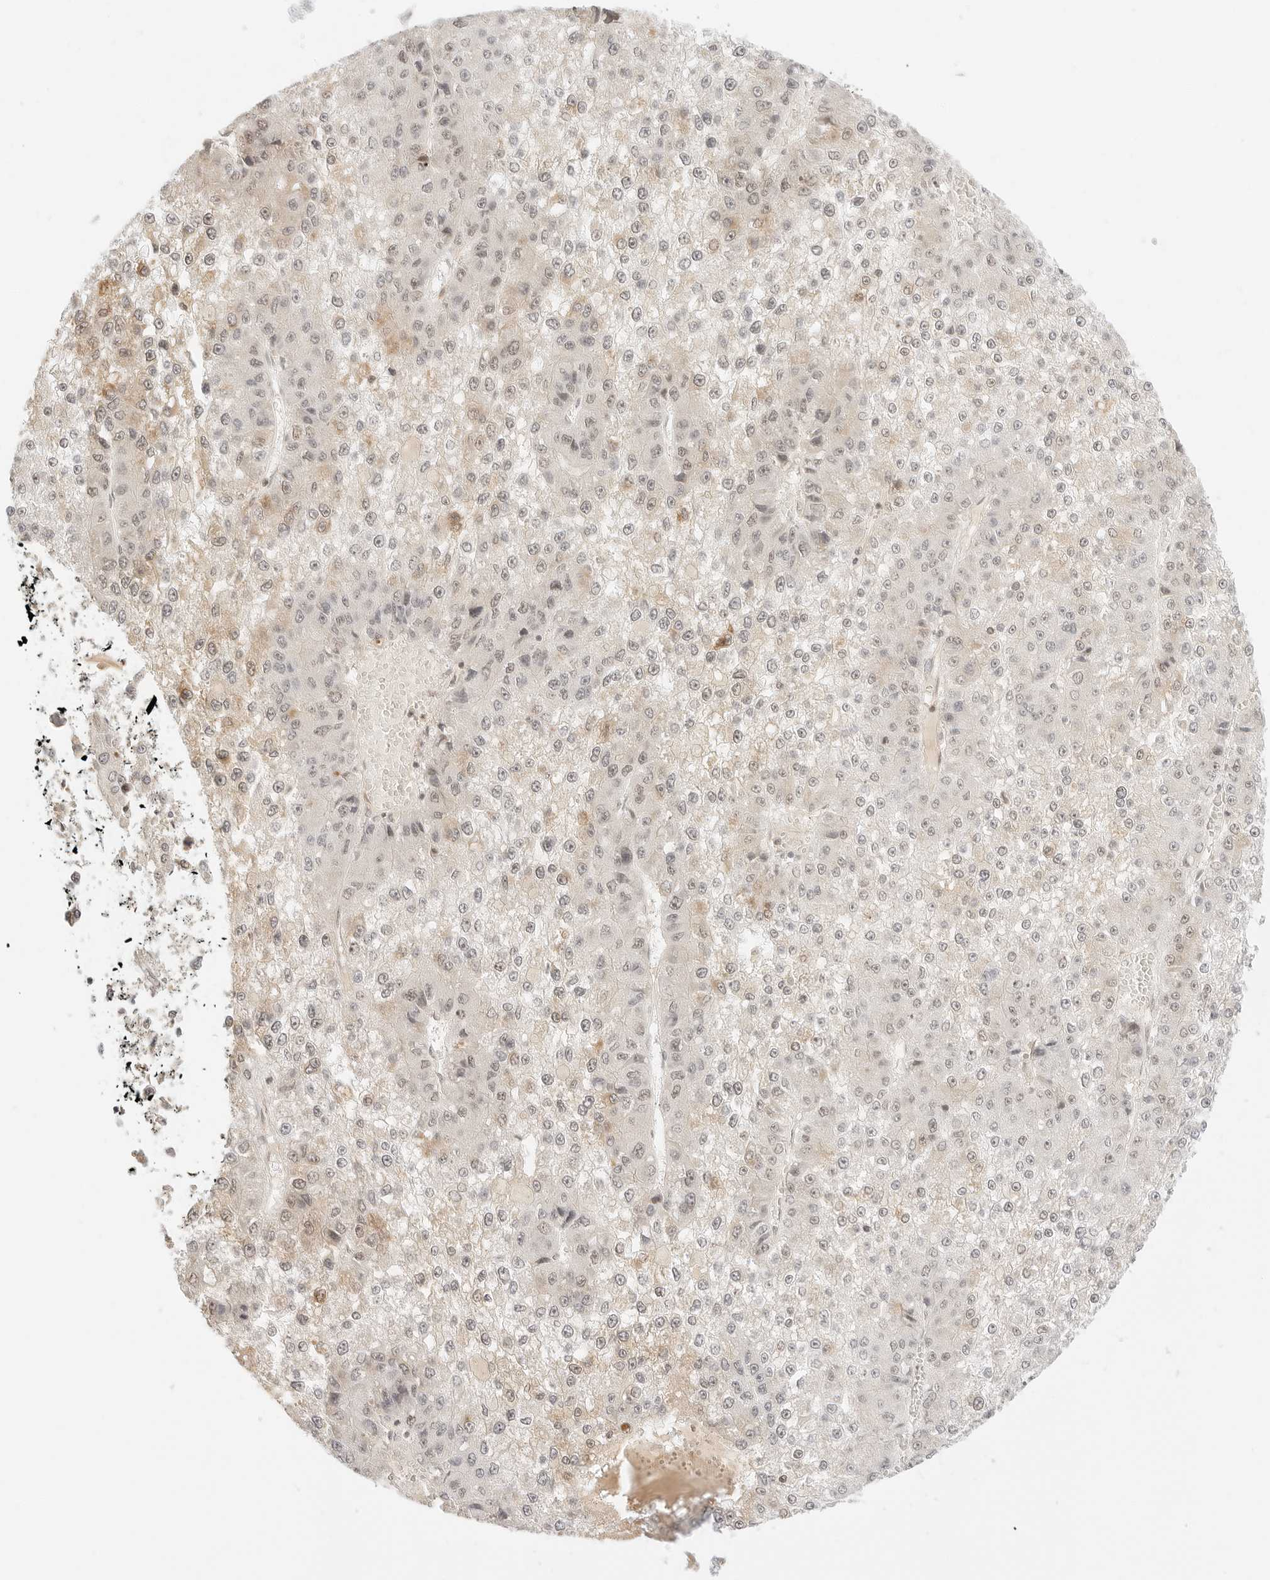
{"staining": {"intensity": "weak", "quantity": "25%-75%", "location": "nuclear"}, "tissue": "liver cancer", "cell_type": "Tumor cells", "image_type": "cancer", "snomed": [{"axis": "morphology", "description": "Carcinoma, Hepatocellular, NOS"}, {"axis": "topography", "description": "Liver"}], "caption": "The immunohistochemical stain labels weak nuclear staining in tumor cells of liver cancer (hepatocellular carcinoma) tissue.", "gene": "SEPTIN4", "patient": {"sex": "female", "age": 73}}